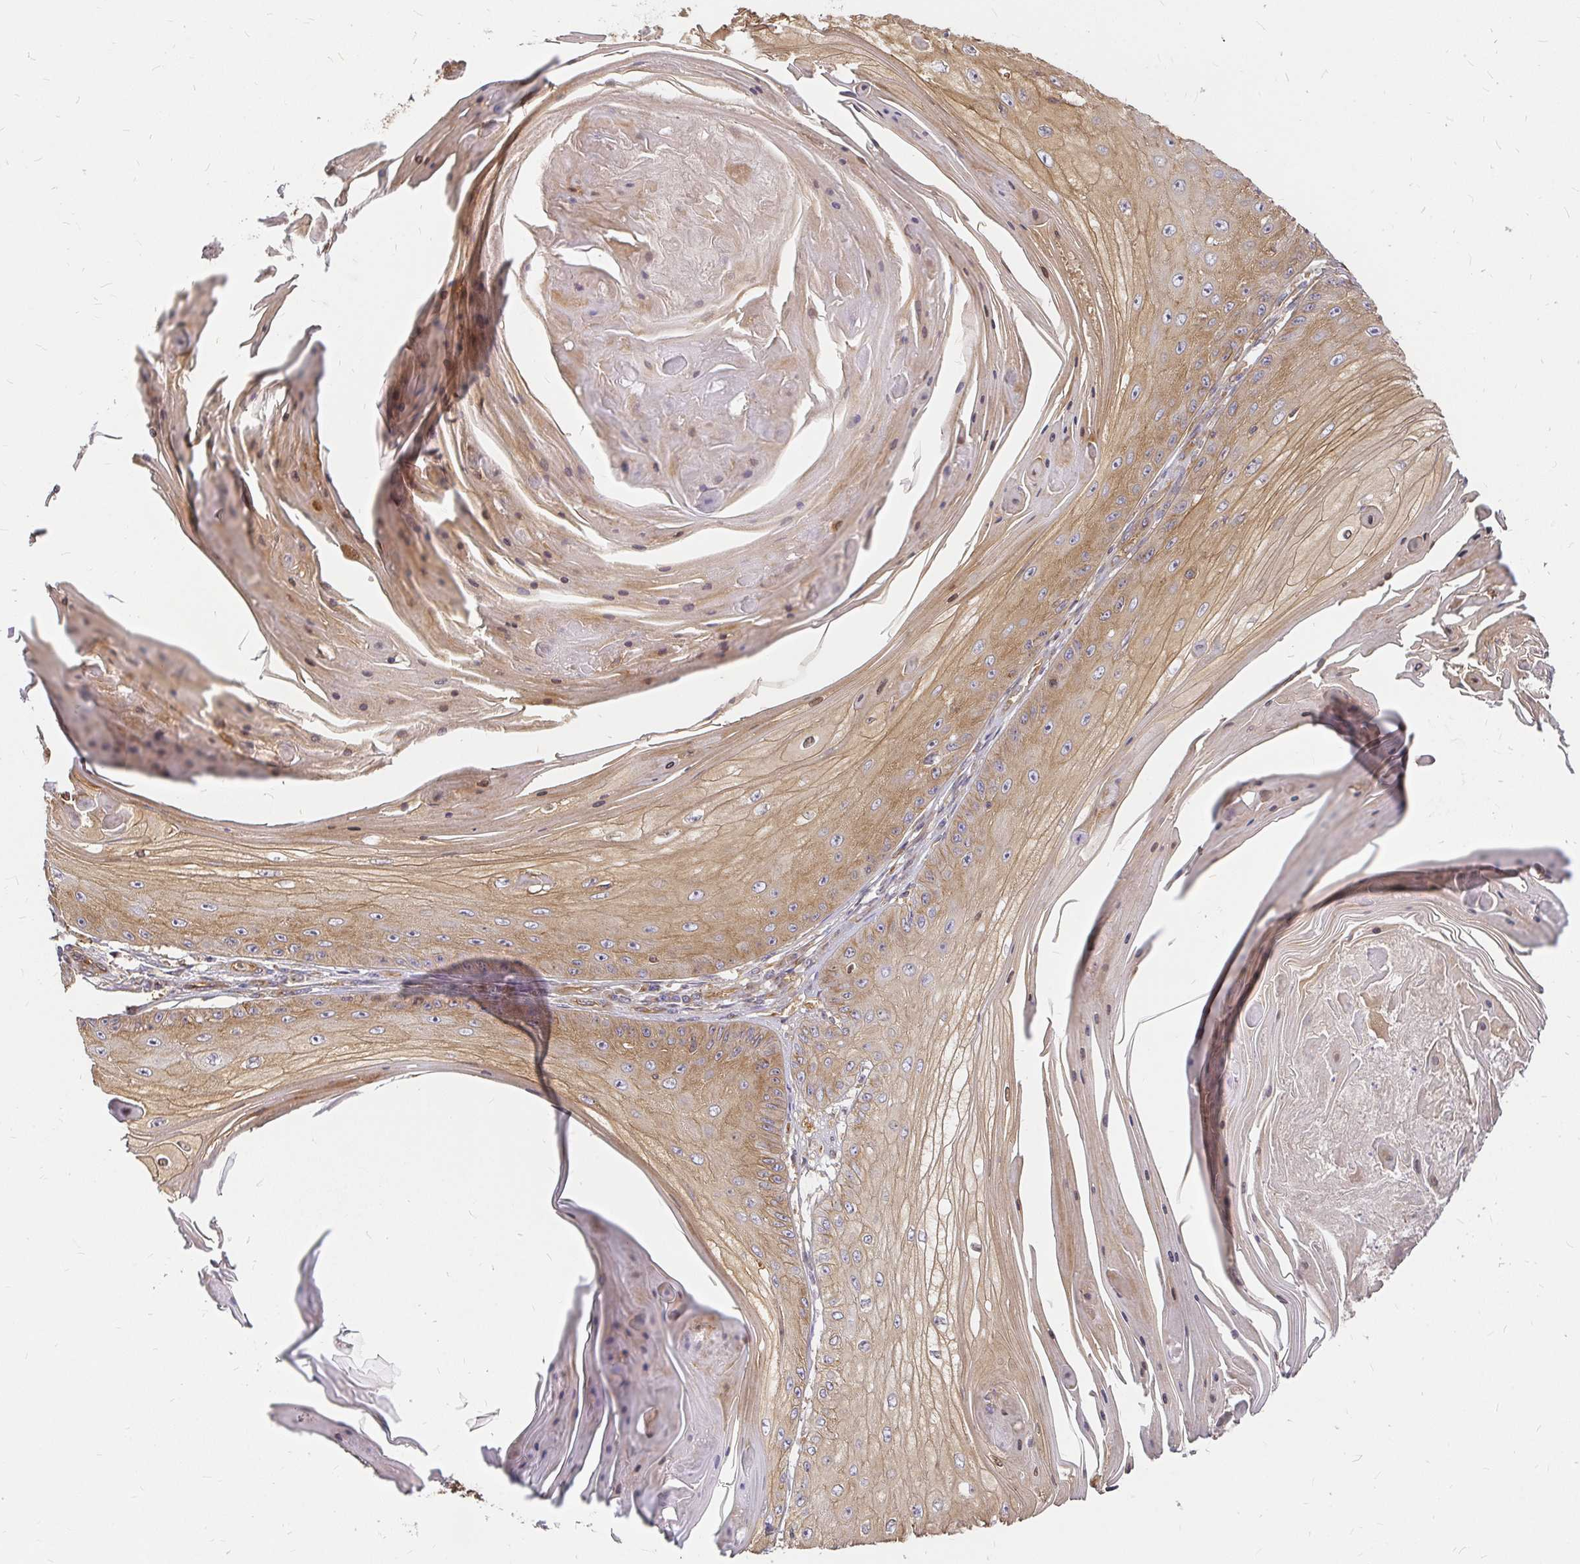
{"staining": {"intensity": "weak", "quantity": ">75%", "location": "cytoplasmic/membranous,nuclear"}, "tissue": "skin cancer", "cell_type": "Tumor cells", "image_type": "cancer", "snomed": [{"axis": "morphology", "description": "Squamous cell carcinoma, NOS"}, {"axis": "topography", "description": "Skin"}], "caption": "Immunohistochemistry (IHC) photomicrograph of neoplastic tissue: human skin squamous cell carcinoma stained using immunohistochemistry shows low levels of weak protein expression localized specifically in the cytoplasmic/membranous and nuclear of tumor cells, appearing as a cytoplasmic/membranous and nuclear brown color.", "gene": "KIF5B", "patient": {"sex": "male", "age": 70}}